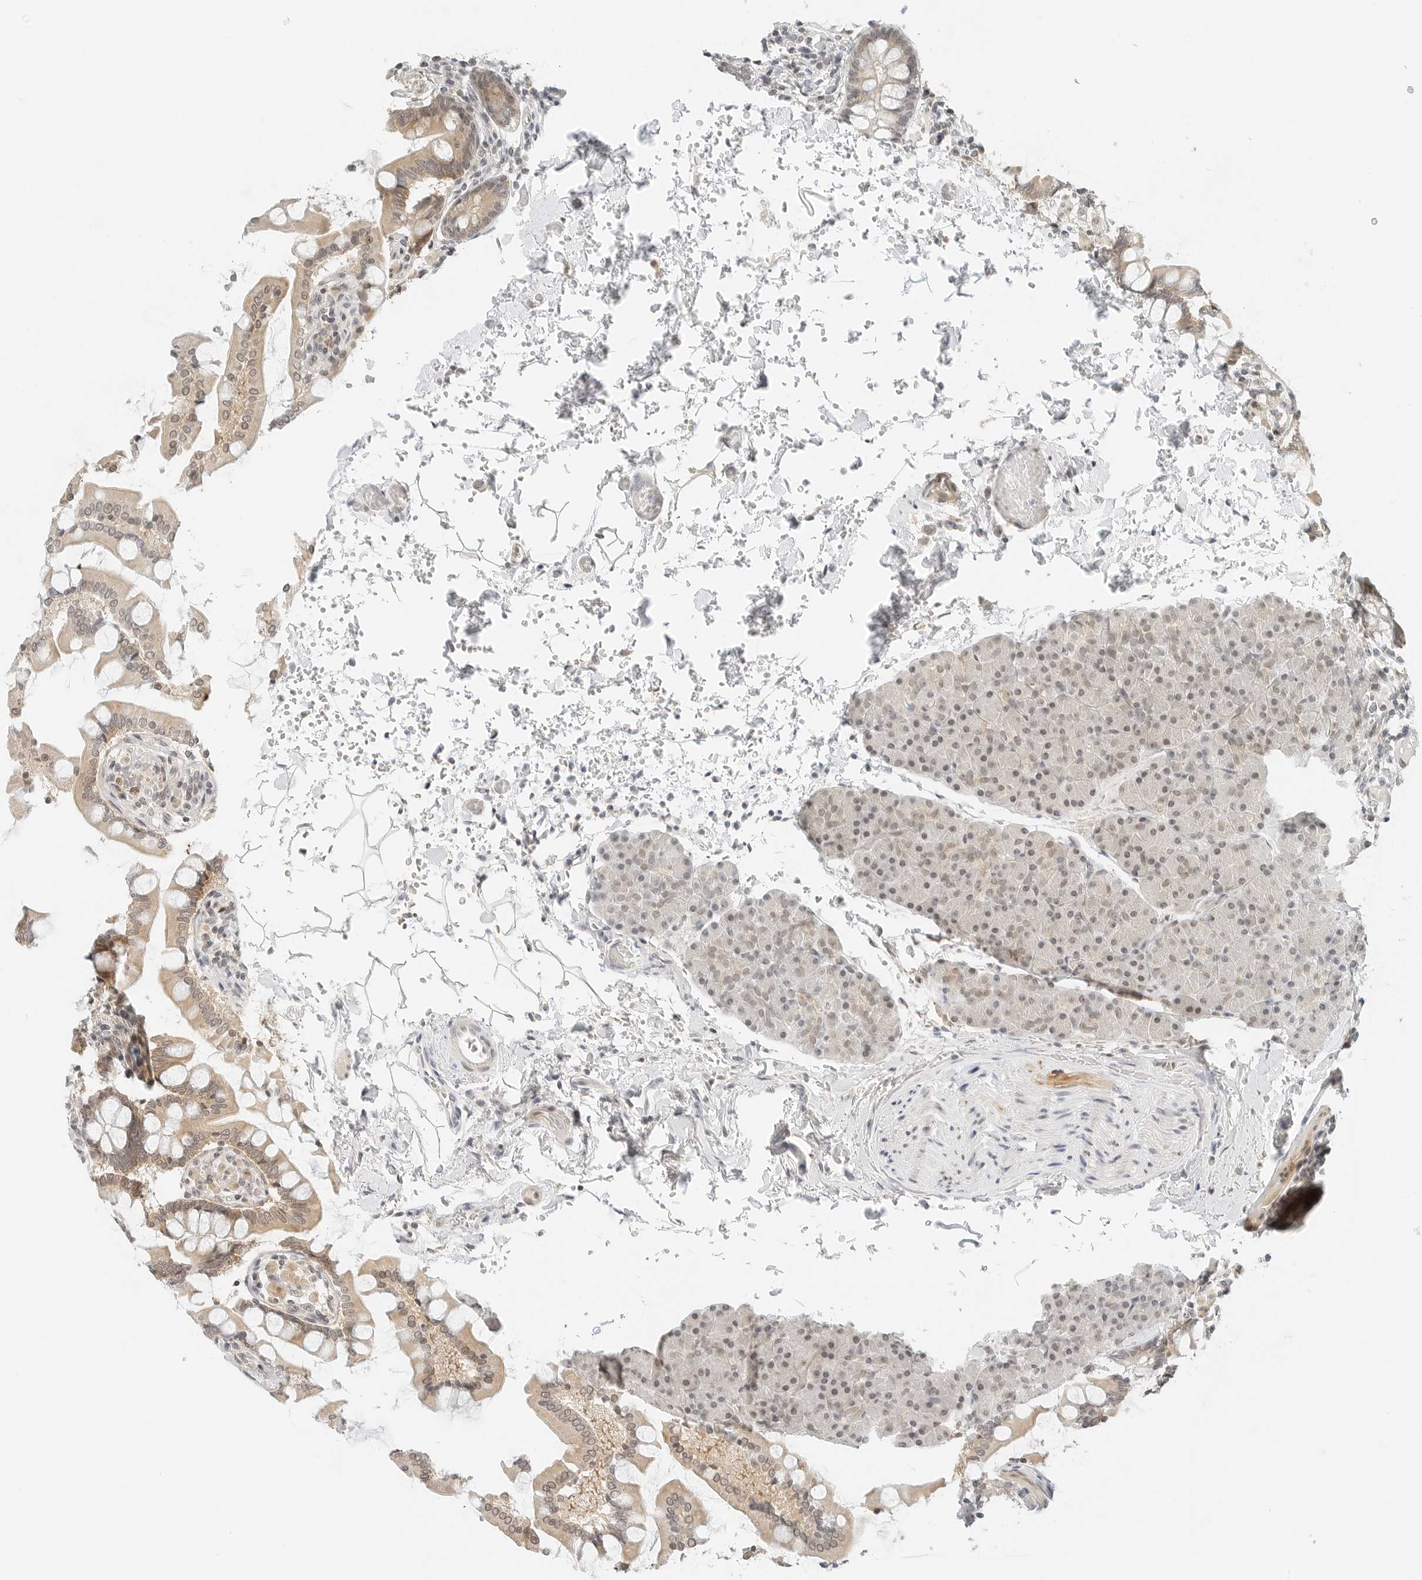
{"staining": {"intensity": "moderate", "quantity": "25%-75%", "location": "nuclear"}, "tissue": "pancreas", "cell_type": "Exocrine glandular cells", "image_type": "normal", "snomed": [{"axis": "morphology", "description": "Normal tissue, NOS"}, {"axis": "topography", "description": "Pancreas"}], "caption": "A brown stain highlights moderate nuclear expression of a protein in exocrine glandular cells of unremarkable human pancreas. The protein is shown in brown color, while the nuclei are stained blue.", "gene": "NEO1", "patient": {"sex": "female", "age": 43}}